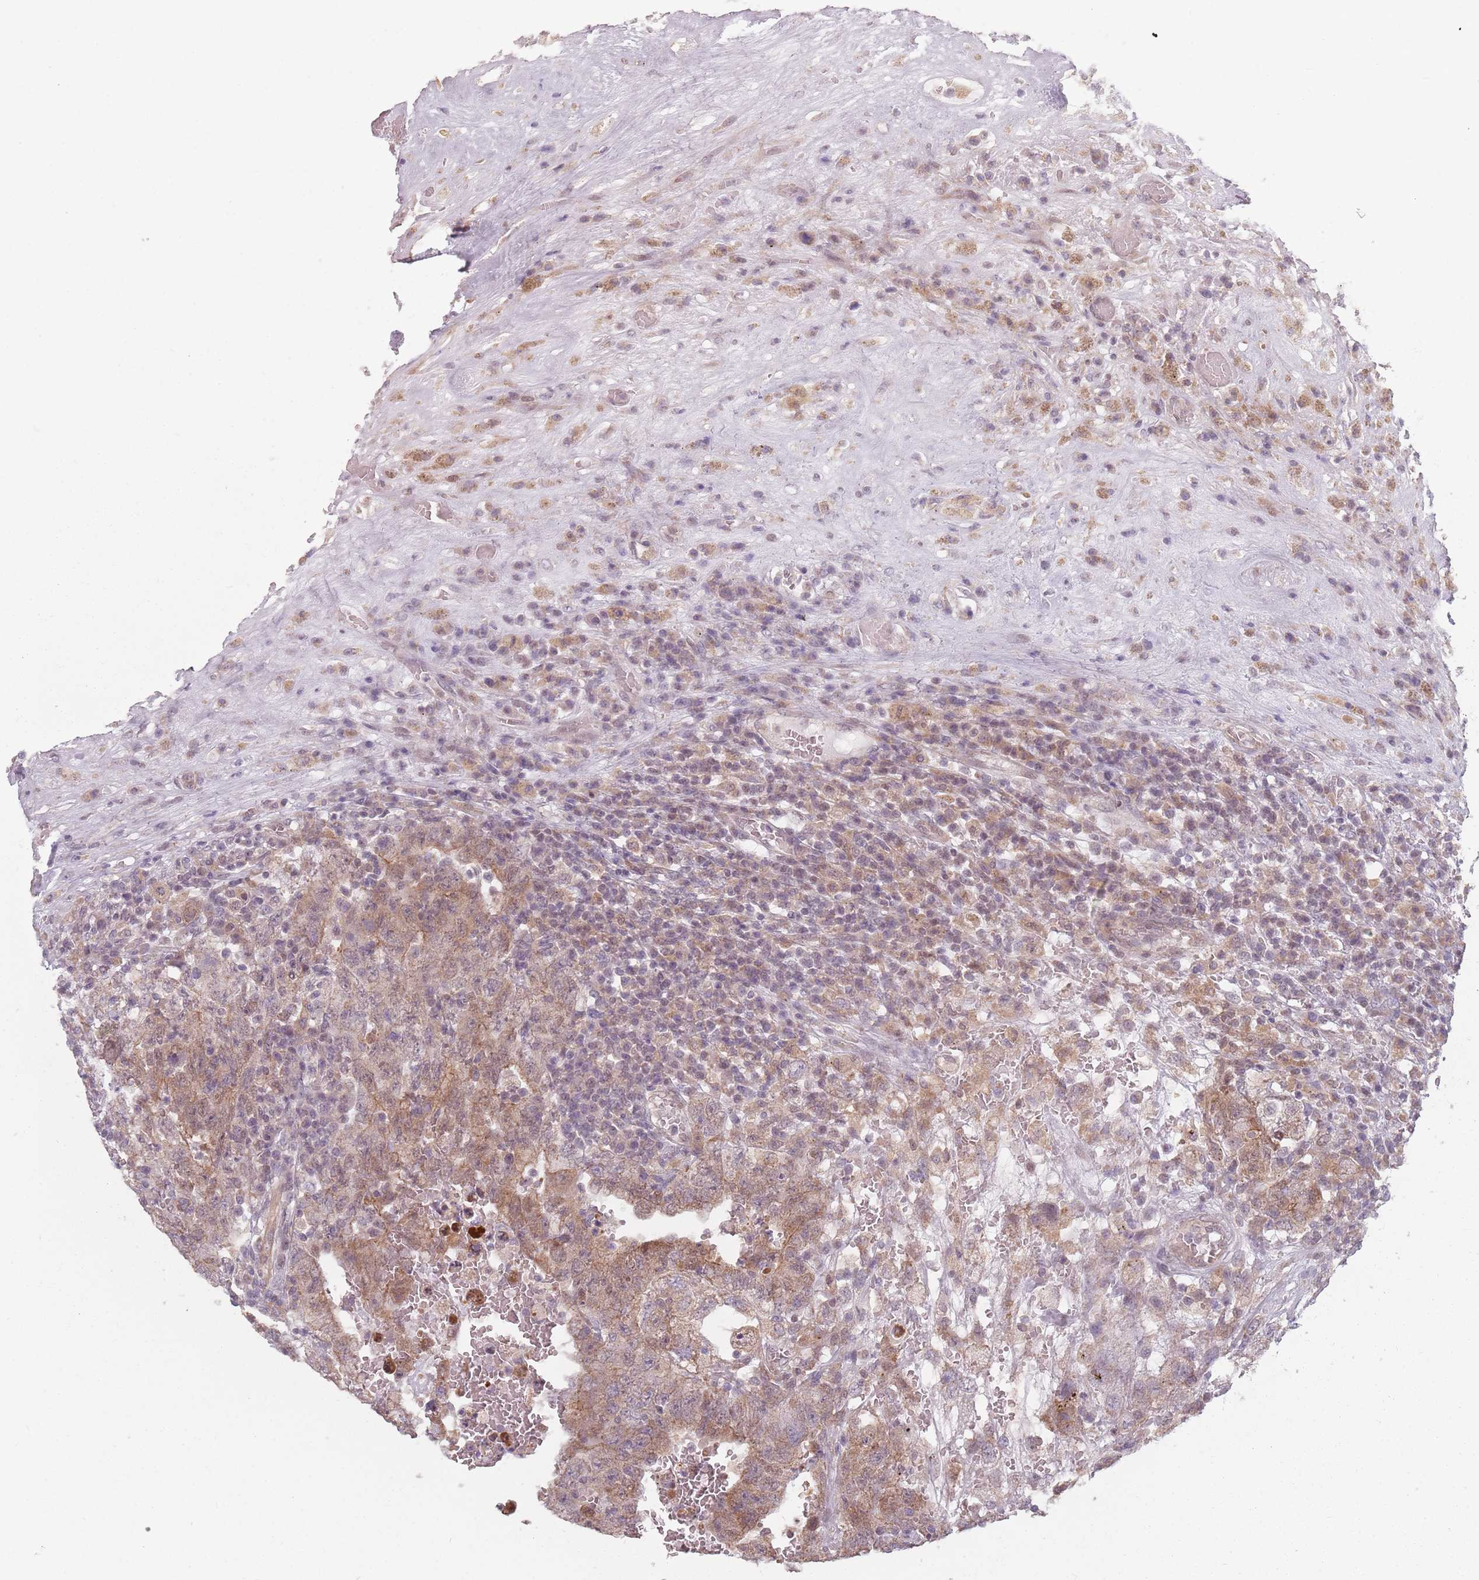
{"staining": {"intensity": "moderate", "quantity": "25%-75%", "location": "cytoplasmic/membranous"}, "tissue": "testis cancer", "cell_type": "Tumor cells", "image_type": "cancer", "snomed": [{"axis": "morphology", "description": "Carcinoma, Embryonal, NOS"}, {"axis": "topography", "description": "Testis"}], "caption": "The image shows staining of testis cancer (embryonal carcinoma), revealing moderate cytoplasmic/membranous protein staining (brown color) within tumor cells.", "gene": "VPS52", "patient": {"sex": "male", "age": 26}}